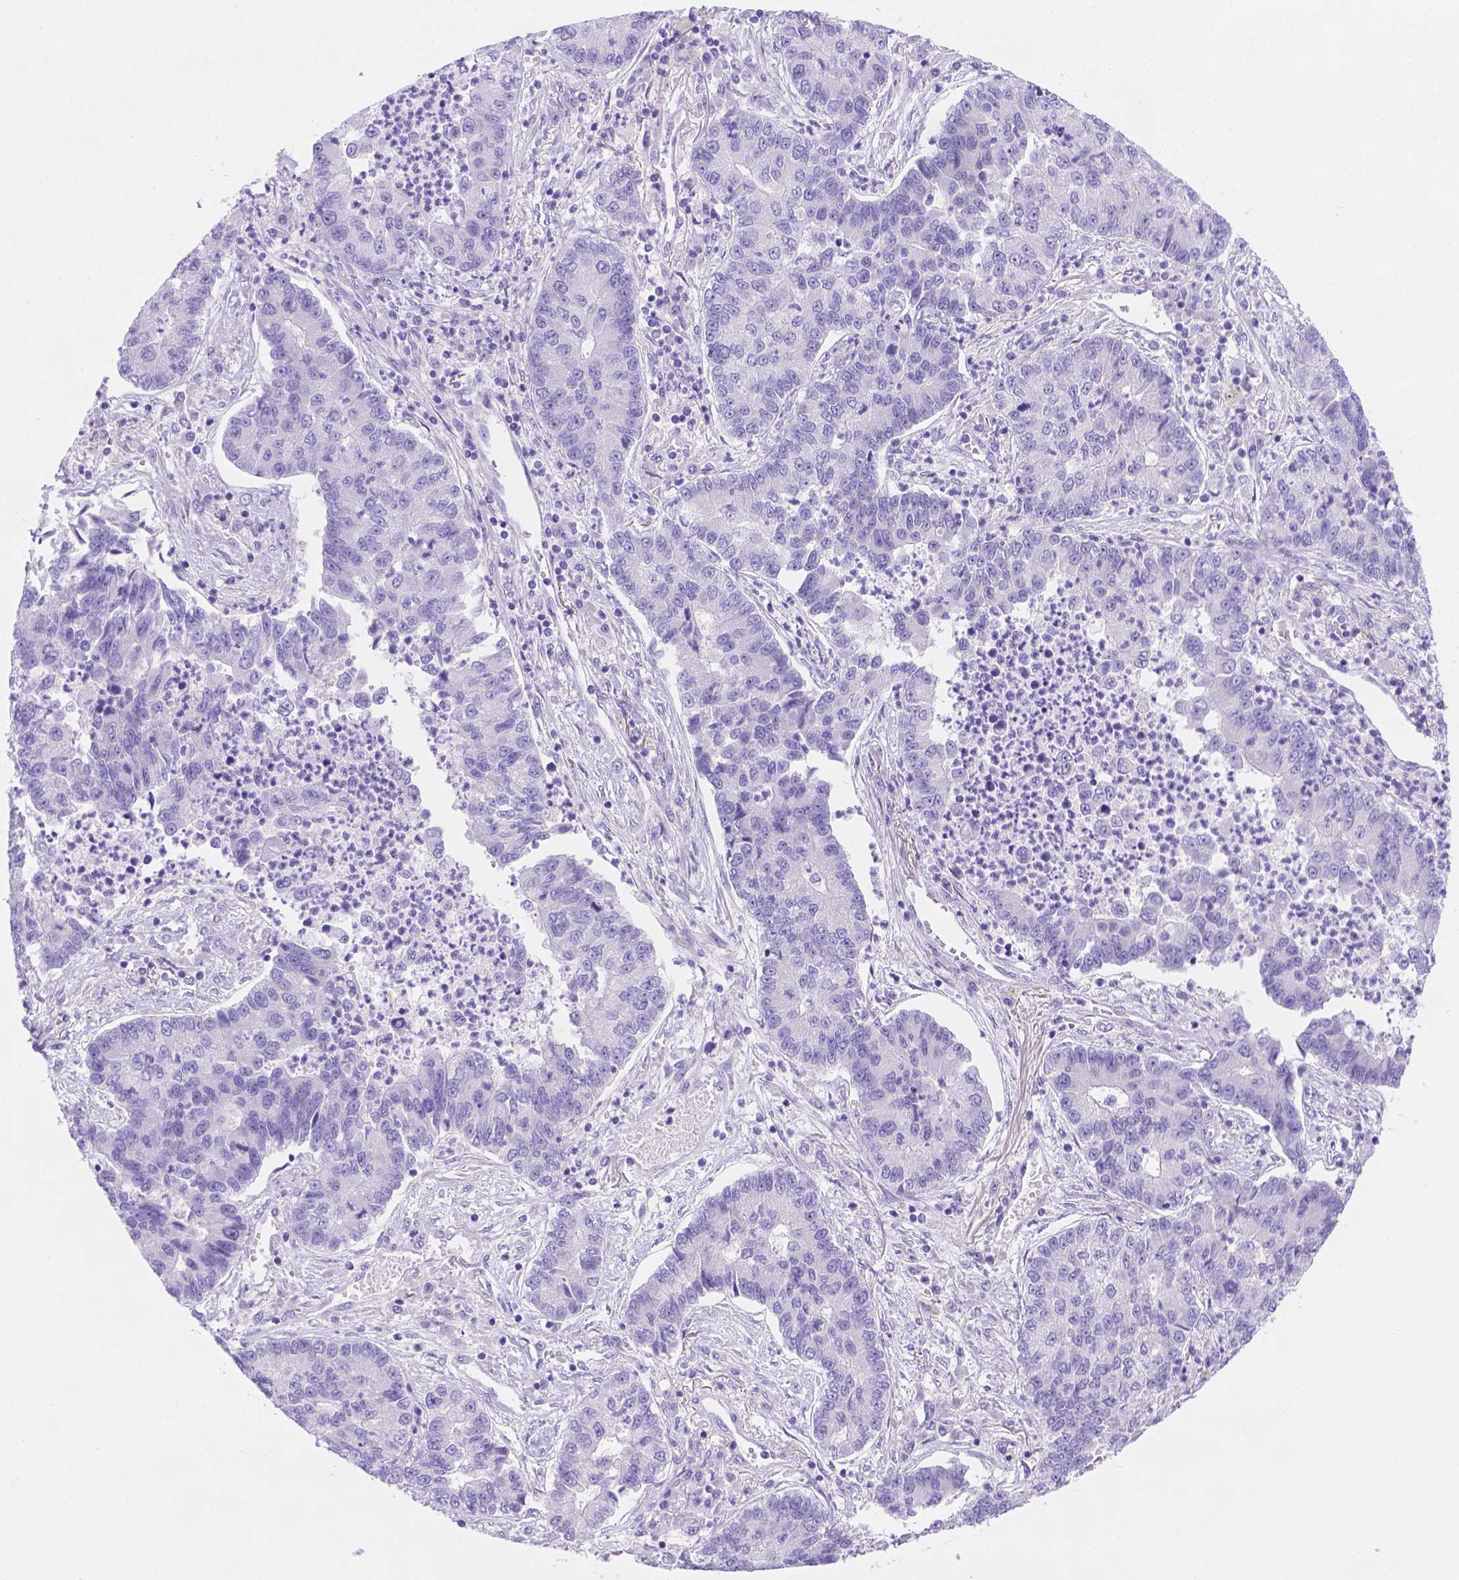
{"staining": {"intensity": "negative", "quantity": "none", "location": "none"}, "tissue": "lung cancer", "cell_type": "Tumor cells", "image_type": "cancer", "snomed": [{"axis": "morphology", "description": "Adenocarcinoma, NOS"}, {"axis": "topography", "description": "Lung"}], "caption": "Adenocarcinoma (lung) was stained to show a protein in brown. There is no significant positivity in tumor cells.", "gene": "MLN", "patient": {"sex": "female", "age": 57}}